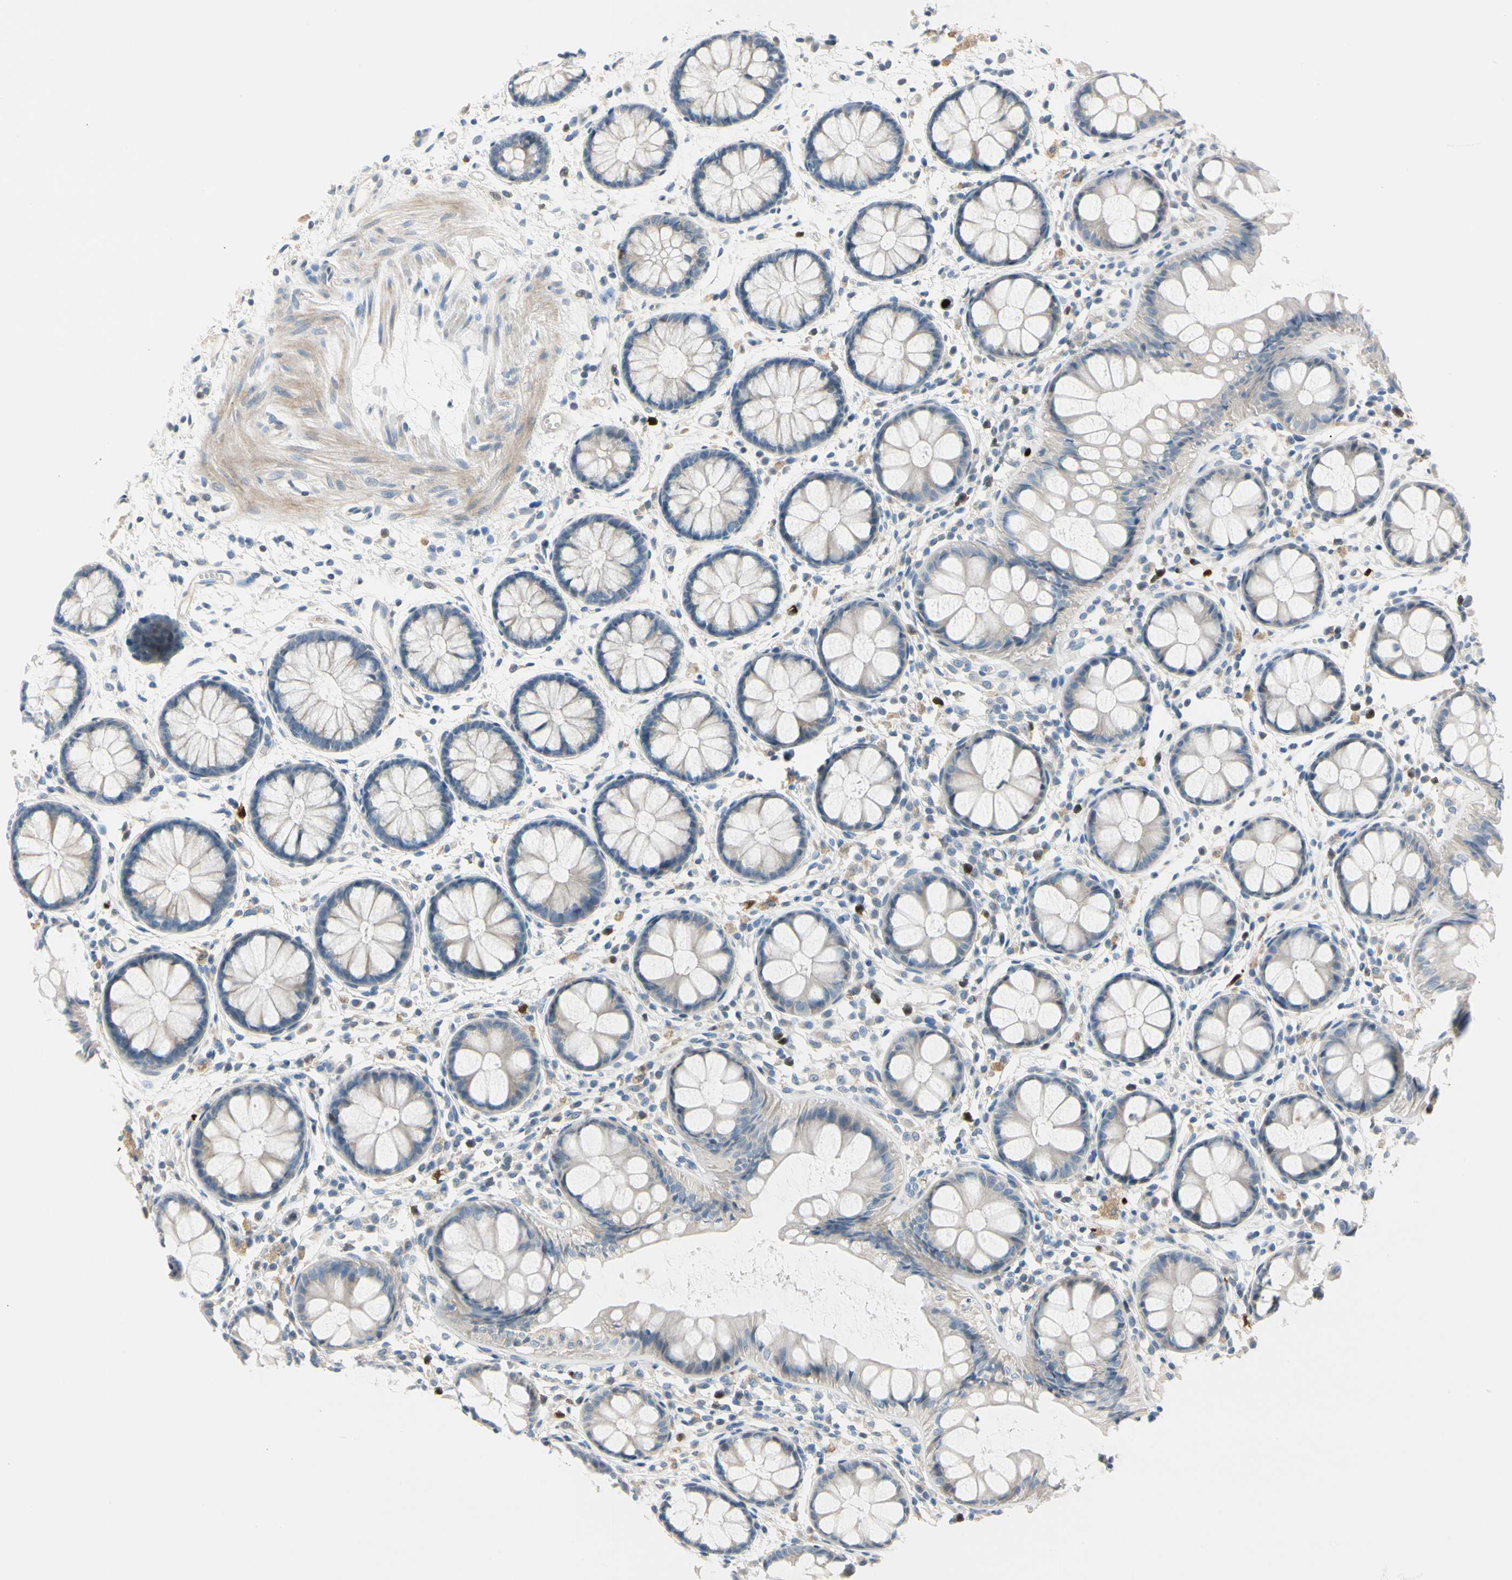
{"staining": {"intensity": "weak", "quantity": "25%-75%", "location": "cytoplasmic/membranous"}, "tissue": "rectum", "cell_type": "Glandular cells", "image_type": "normal", "snomed": [{"axis": "morphology", "description": "Normal tissue, NOS"}, {"axis": "topography", "description": "Rectum"}], "caption": "A photomicrograph of rectum stained for a protein reveals weak cytoplasmic/membranous brown staining in glandular cells. (IHC, brightfield microscopy, high magnification).", "gene": "TRAF5", "patient": {"sex": "female", "age": 66}}